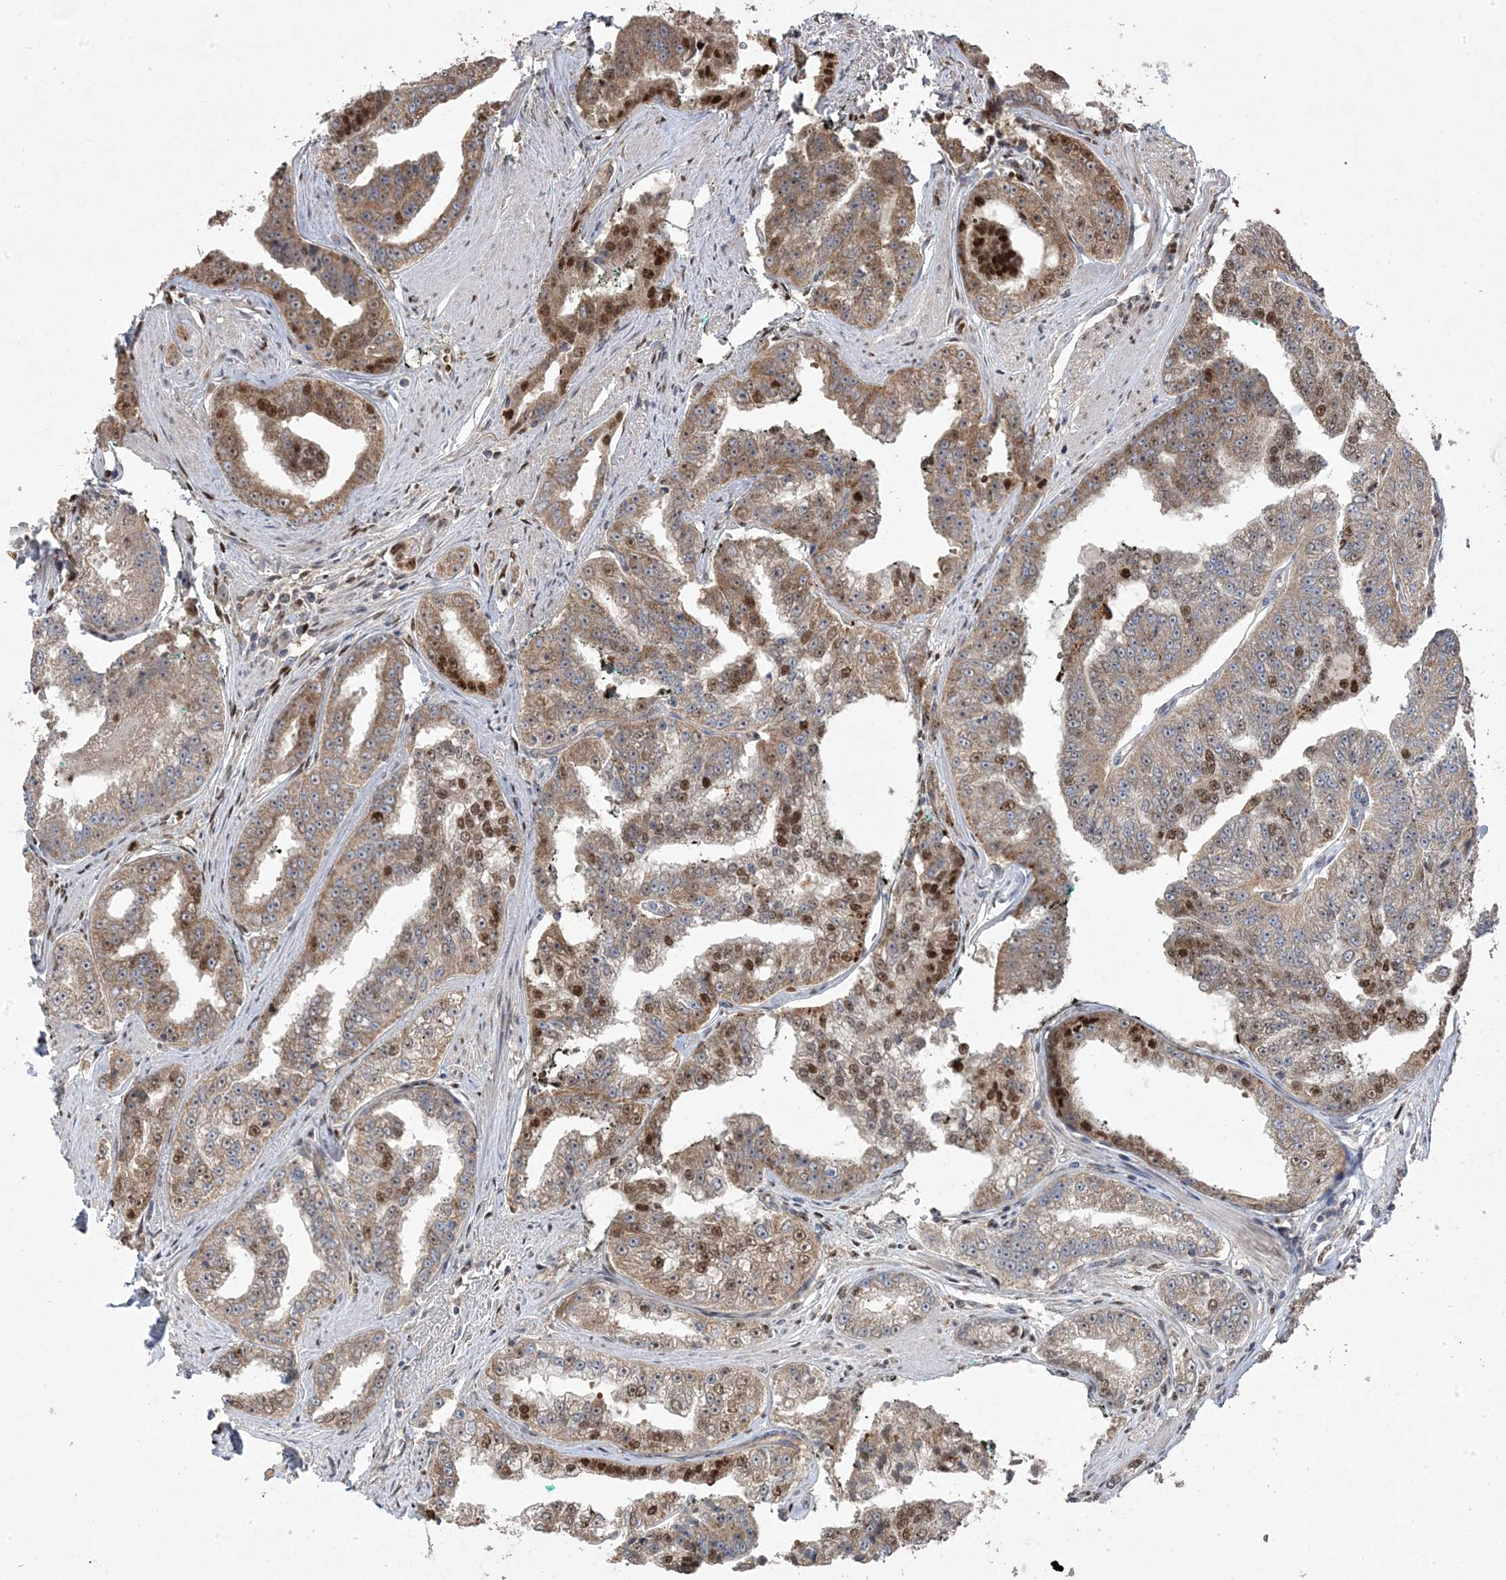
{"staining": {"intensity": "moderate", "quantity": ">75%", "location": "cytoplasmic/membranous,nuclear"}, "tissue": "prostate cancer", "cell_type": "Tumor cells", "image_type": "cancer", "snomed": [{"axis": "morphology", "description": "Adenocarcinoma, High grade"}, {"axis": "topography", "description": "Prostate"}], "caption": "Prostate cancer (adenocarcinoma (high-grade)) tissue reveals moderate cytoplasmic/membranous and nuclear staining in about >75% of tumor cells, visualized by immunohistochemistry. (Stains: DAB (3,3'-diaminobenzidine) in brown, nuclei in blue, Microscopy: brightfield microscopy at high magnification).", "gene": "PPOX", "patient": {"sex": "male", "age": 71}}